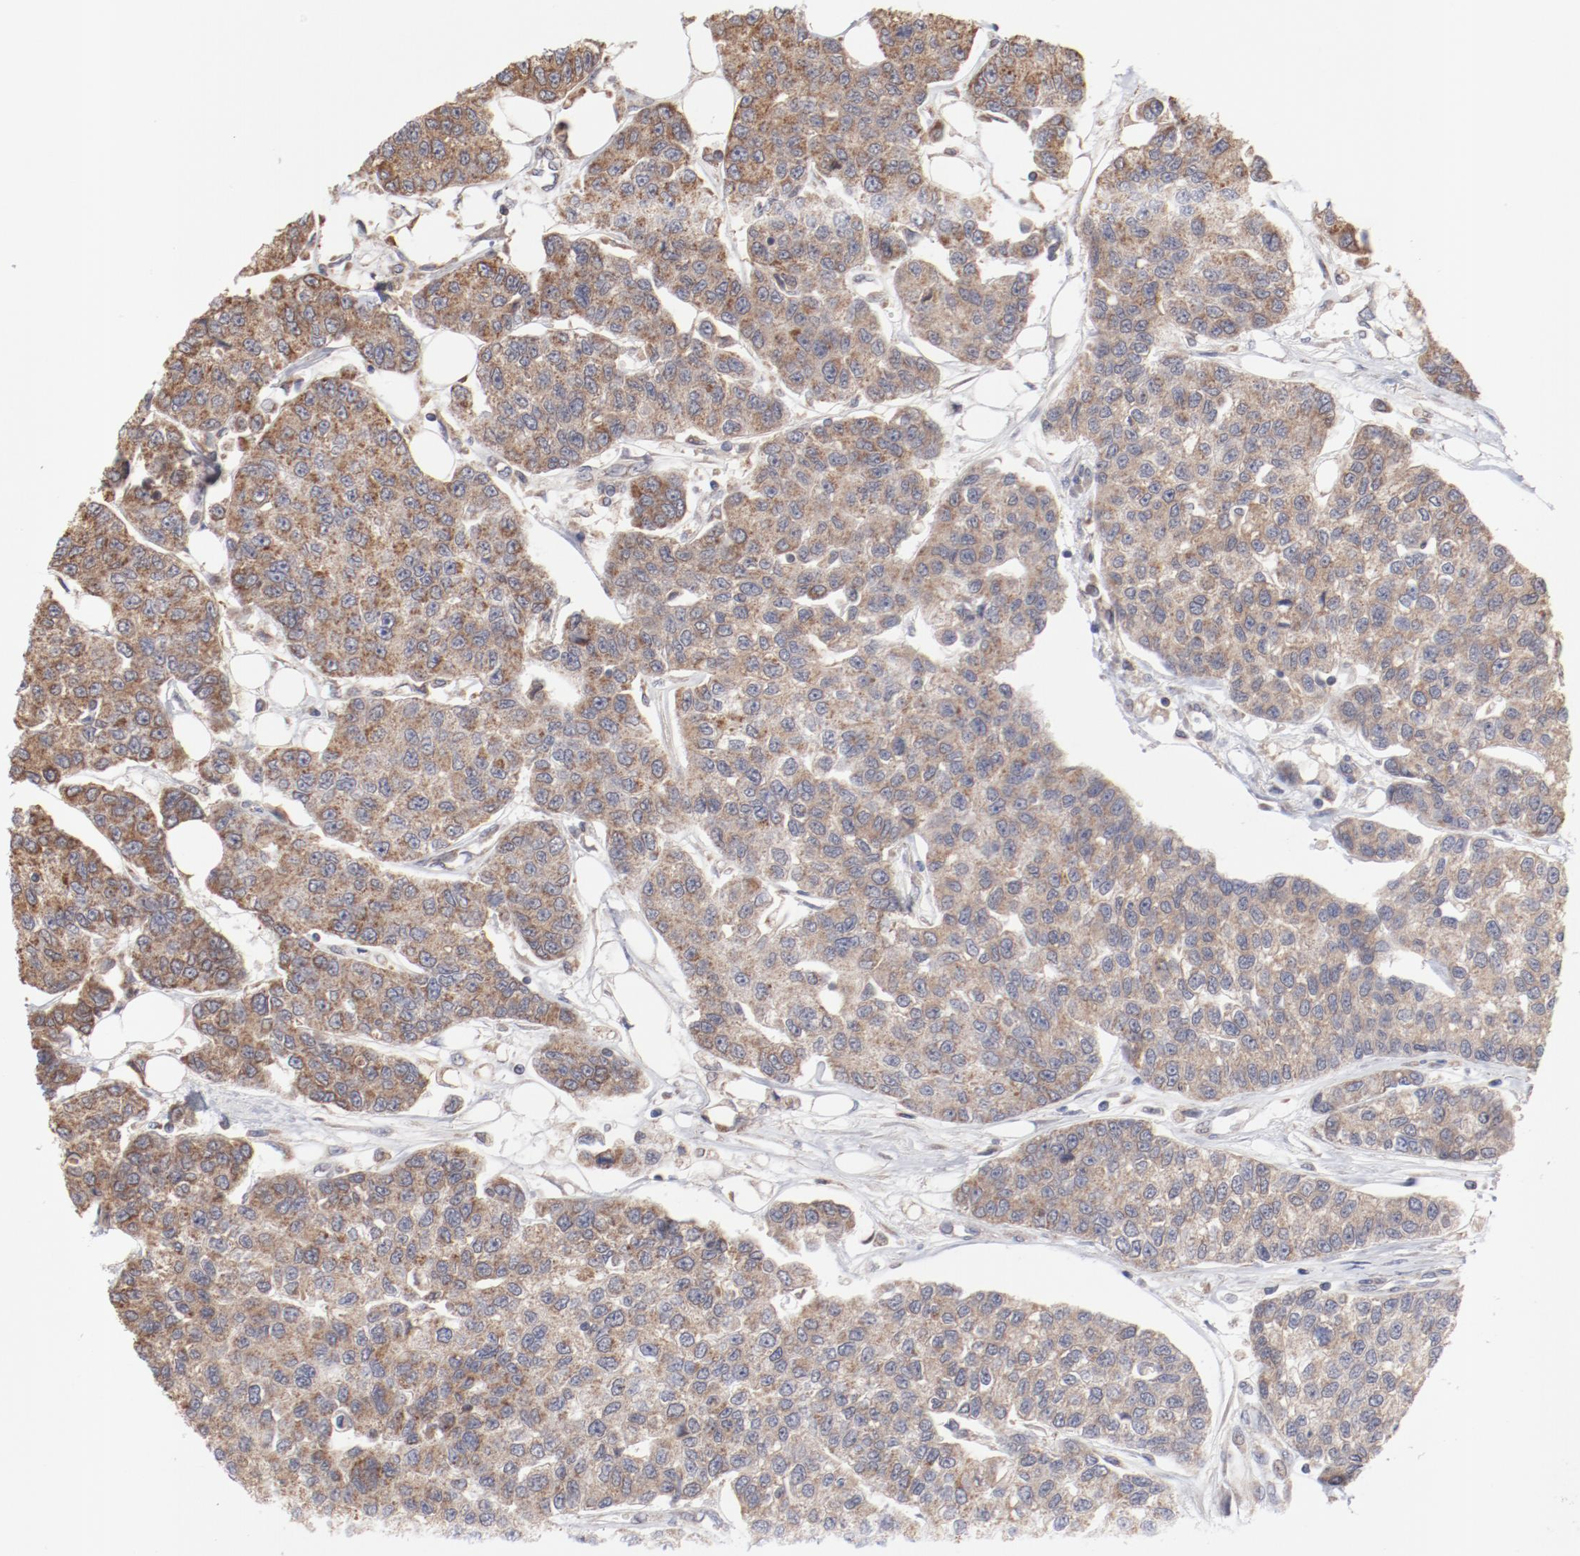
{"staining": {"intensity": "moderate", "quantity": ">75%", "location": "cytoplasmic/membranous"}, "tissue": "breast cancer", "cell_type": "Tumor cells", "image_type": "cancer", "snomed": [{"axis": "morphology", "description": "Duct carcinoma"}, {"axis": "topography", "description": "Breast"}], "caption": "High-magnification brightfield microscopy of breast cancer stained with DAB (brown) and counterstained with hematoxylin (blue). tumor cells exhibit moderate cytoplasmic/membranous positivity is appreciated in about>75% of cells.", "gene": "PPFIBP2", "patient": {"sex": "female", "age": 51}}